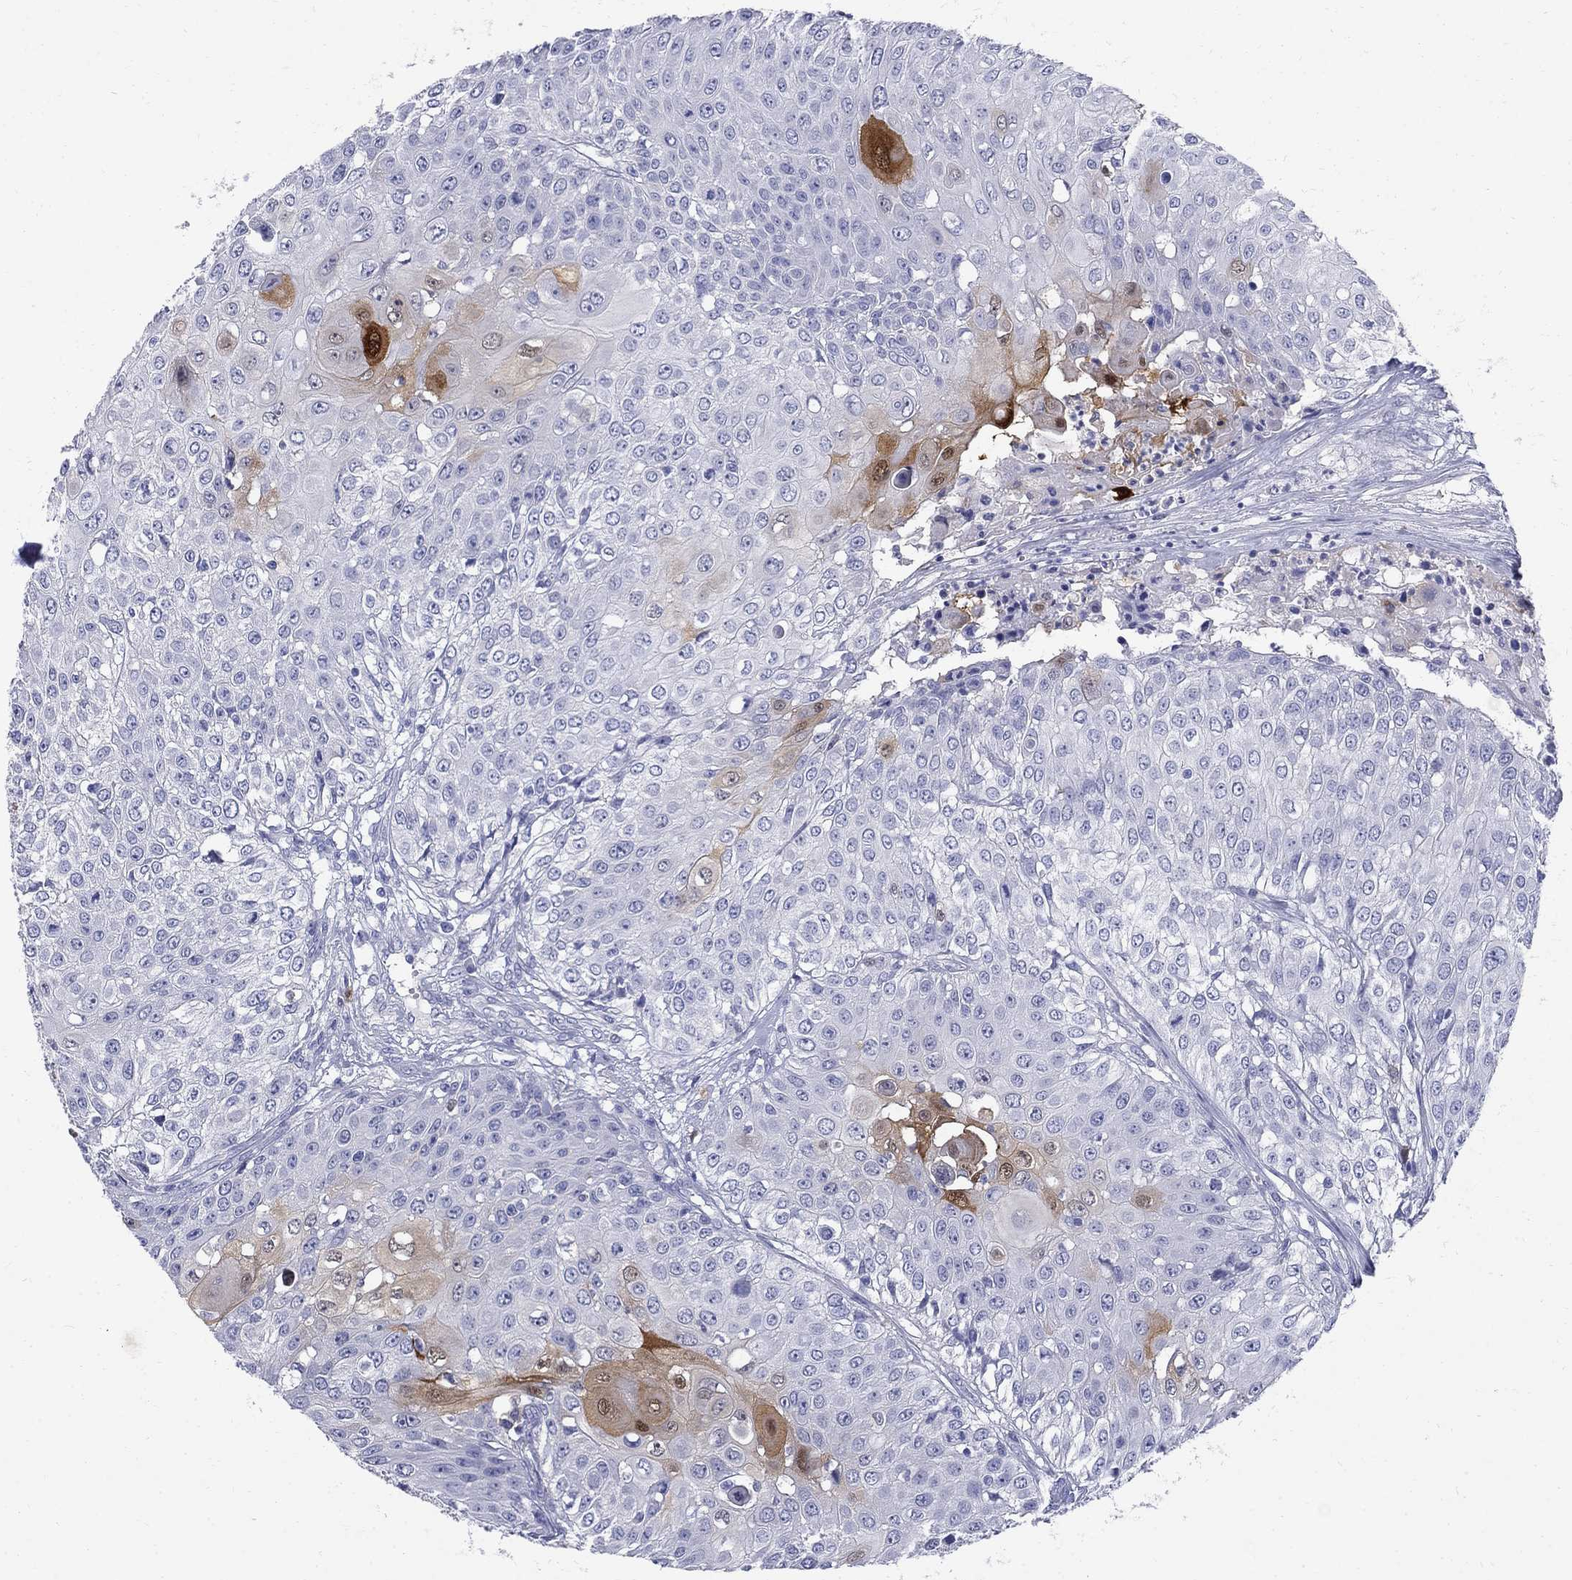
{"staining": {"intensity": "strong", "quantity": "<25%", "location": "cytoplasmic/membranous"}, "tissue": "urothelial cancer", "cell_type": "Tumor cells", "image_type": "cancer", "snomed": [{"axis": "morphology", "description": "Urothelial carcinoma, High grade"}, {"axis": "topography", "description": "Urinary bladder"}], "caption": "An IHC micrograph of neoplastic tissue is shown. Protein staining in brown labels strong cytoplasmic/membranous positivity in urothelial cancer within tumor cells. (DAB IHC with brightfield microscopy, high magnification).", "gene": "SERPINB2", "patient": {"sex": "female", "age": 79}}